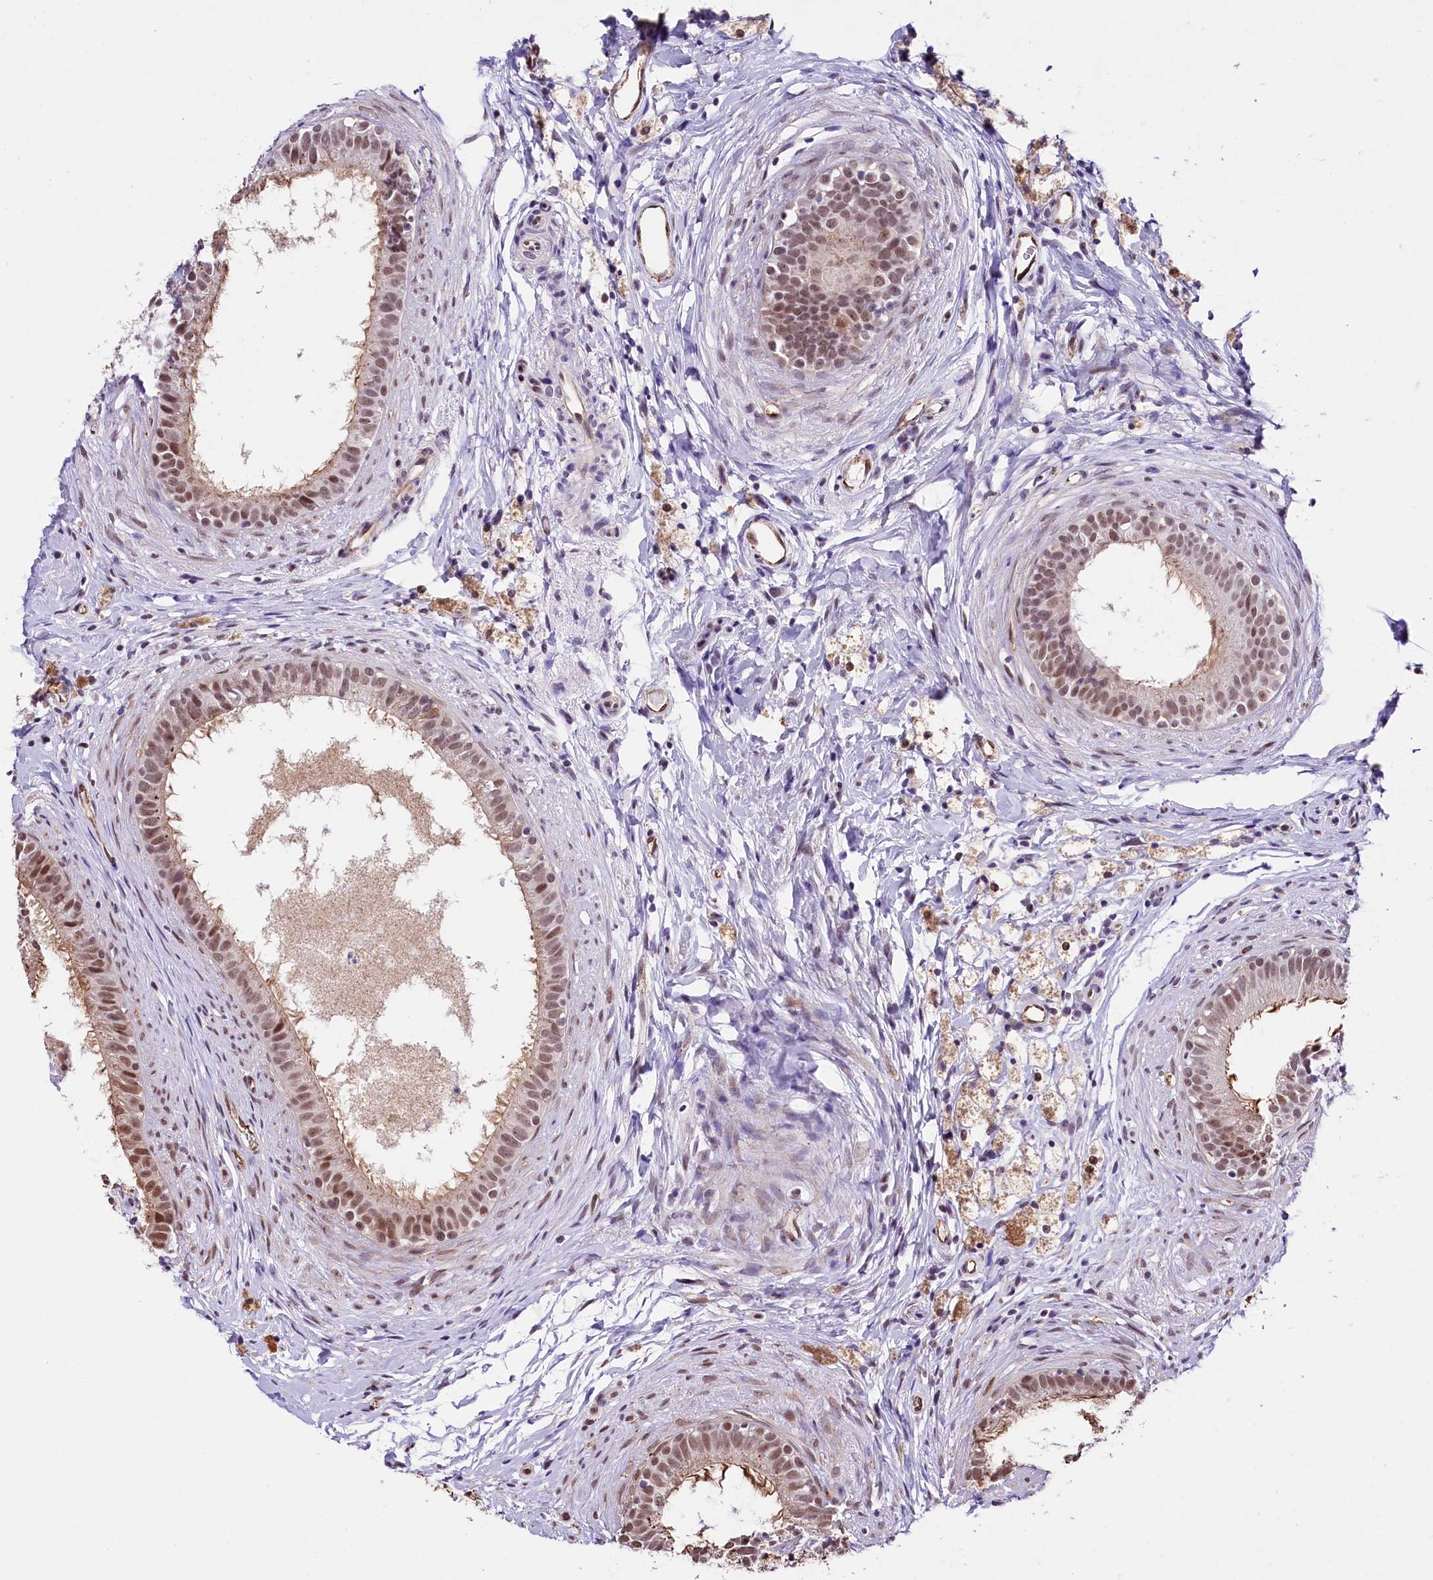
{"staining": {"intensity": "weak", "quantity": ">75%", "location": "cytoplasmic/membranous,nuclear"}, "tissue": "epididymis", "cell_type": "Glandular cells", "image_type": "normal", "snomed": [{"axis": "morphology", "description": "Normal tissue, NOS"}, {"axis": "topography", "description": "Epididymis"}], "caption": "High-power microscopy captured an IHC photomicrograph of benign epididymis, revealing weak cytoplasmic/membranous,nuclear expression in about >75% of glandular cells.", "gene": "MRPL54", "patient": {"sex": "male", "age": 80}}